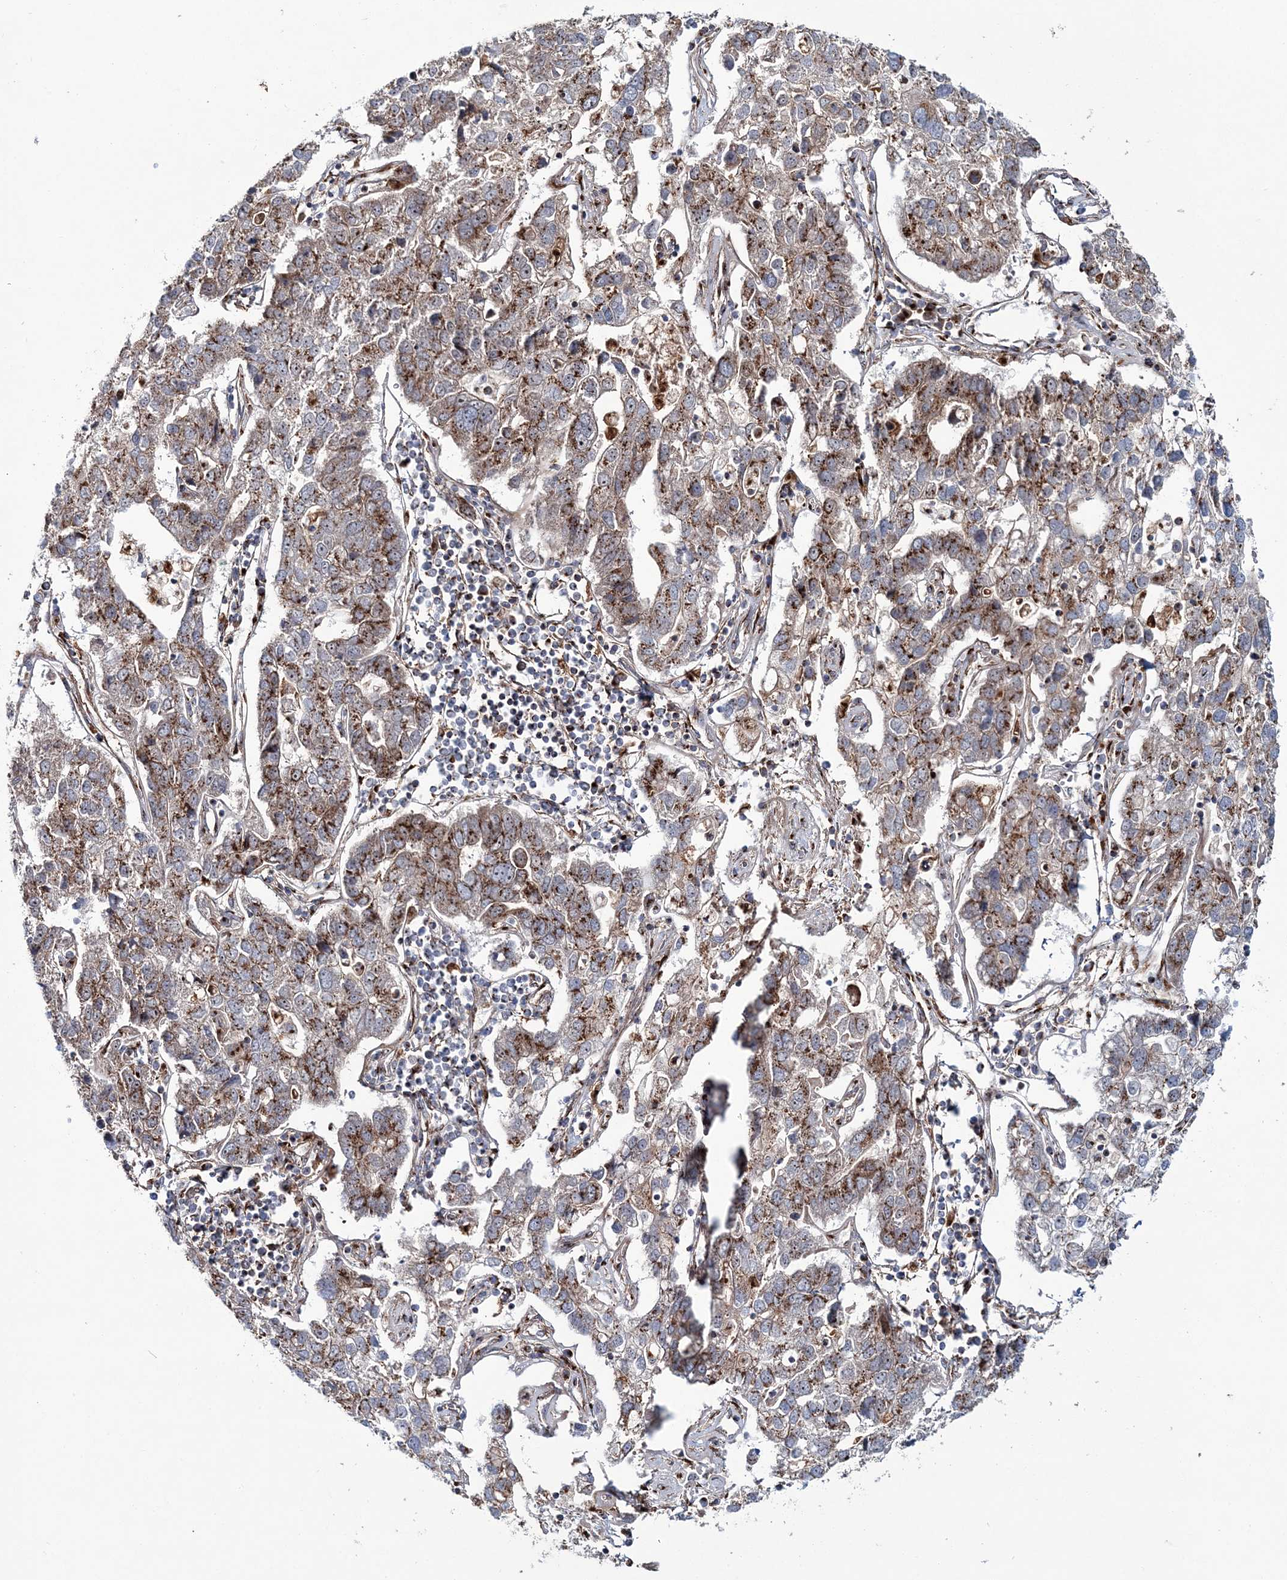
{"staining": {"intensity": "moderate", "quantity": ">75%", "location": "cytoplasmic/membranous"}, "tissue": "pancreatic cancer", "cell_type": "Tumor cells", "image_type": "cancer", "snomed": [{"axis": "morphology", "description": "Adenocarcinoma, NOS"}, {"axis": "topography", "description": "Pancreas"}], "caption": "The immunohistochemical stain labels moderate cytoplasmic/membranous expression in tumor cells of adenocarcinoma (pancreatic) tissue.", "gene": "MAN1A2", "patient": {"sex": "female", "age": 61}}